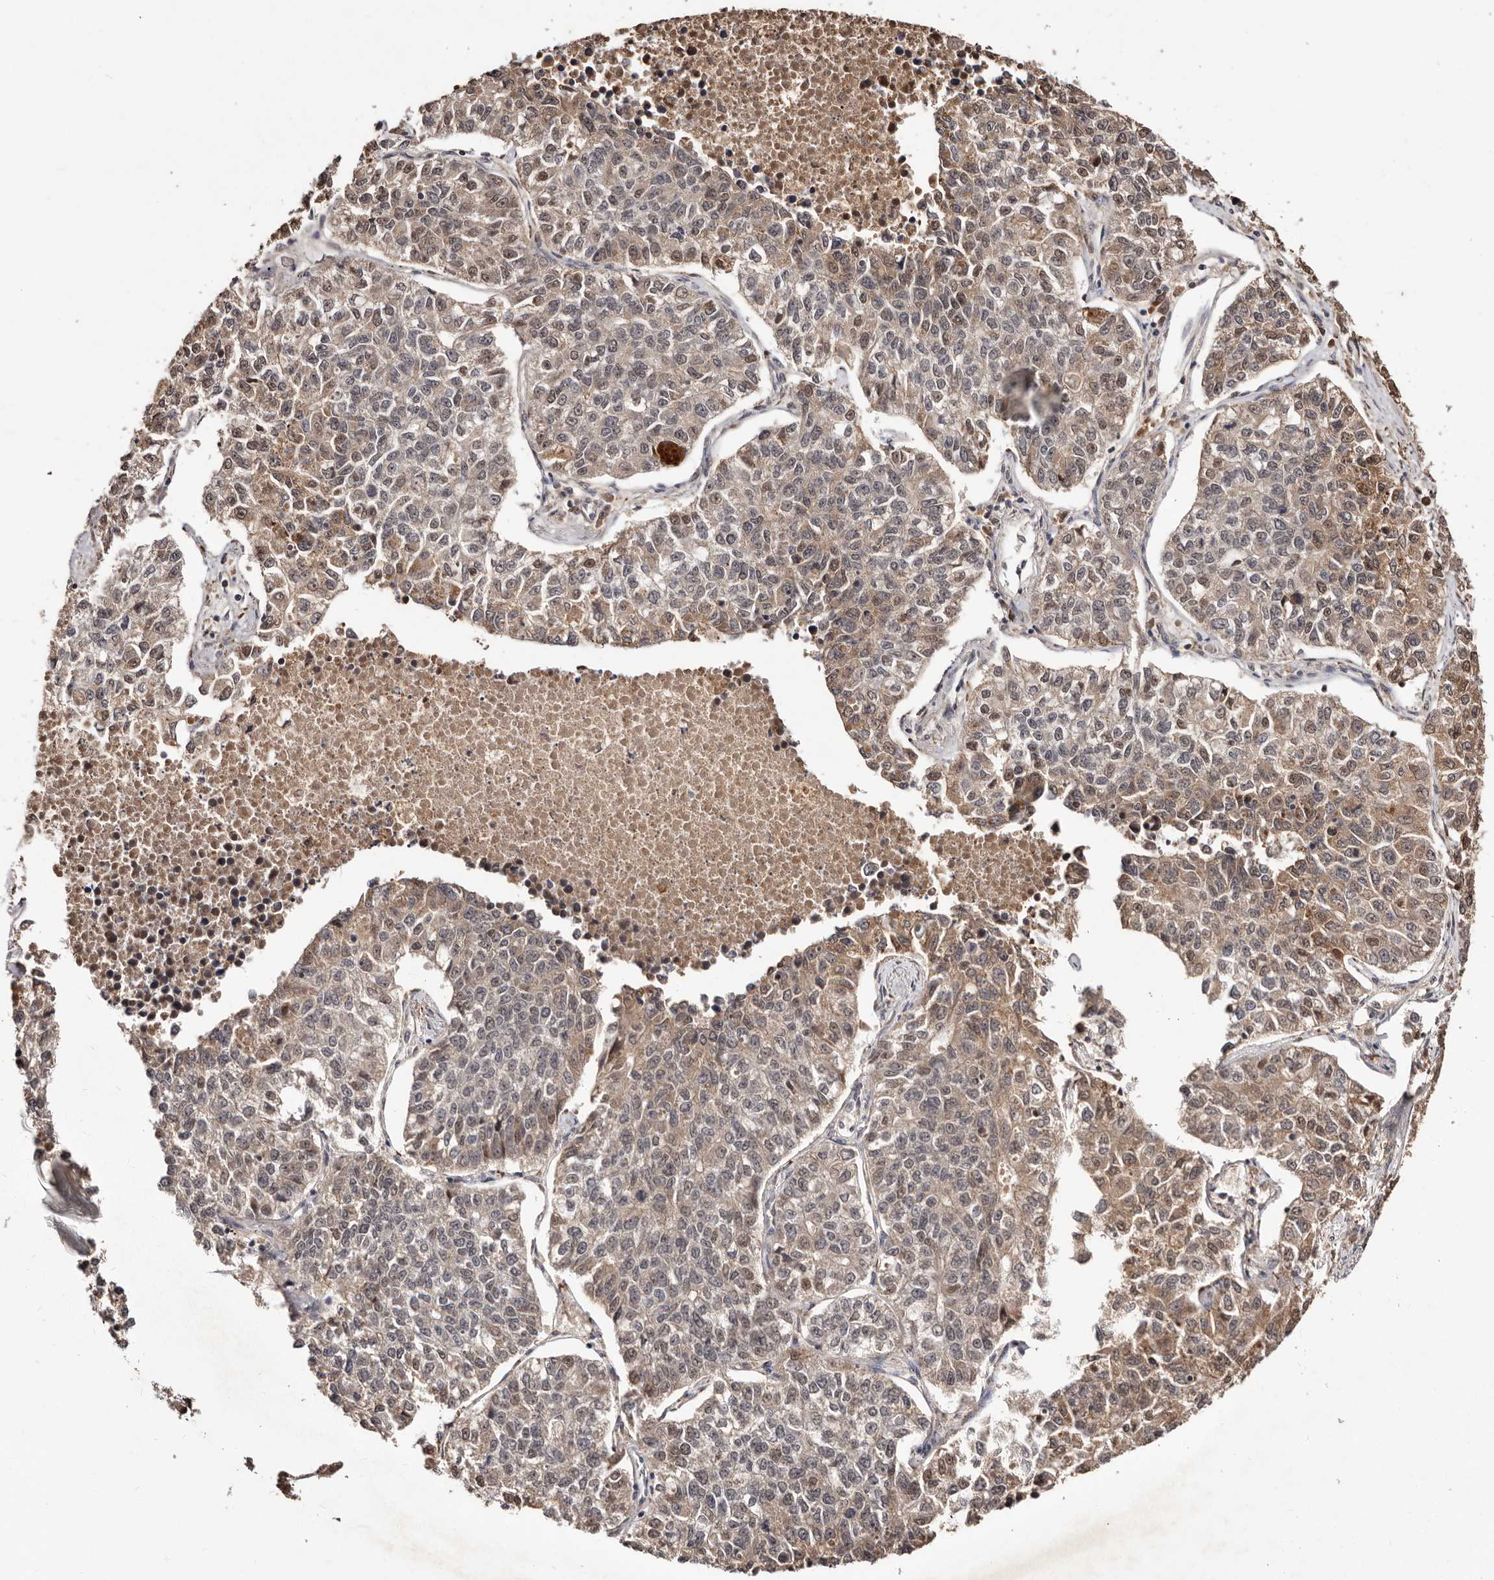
{"staining": {"intensity": "moderate", "quantity": "25%-75%", "location": "cytoplasmic/membranous,nuclear"}, "tissue": "lung cancer", "cell_type": "Tumor cells", "image_type": "cancer", "snomed": [{"axis": "morphology", "description": "Adenocarcinoma, NOS"}, {"axis": "topography", "description": "Lung"}], "caption": "Immunohistochemistry (IHC) of human lung adenocarcinoma exhibits medium levels of moderate cytoplasmic/membranous and nuclear positivity in about 25%-75% of tumor cells.", "gene": "BICRAL", "patient": {"sex": "male", "age": 49}}